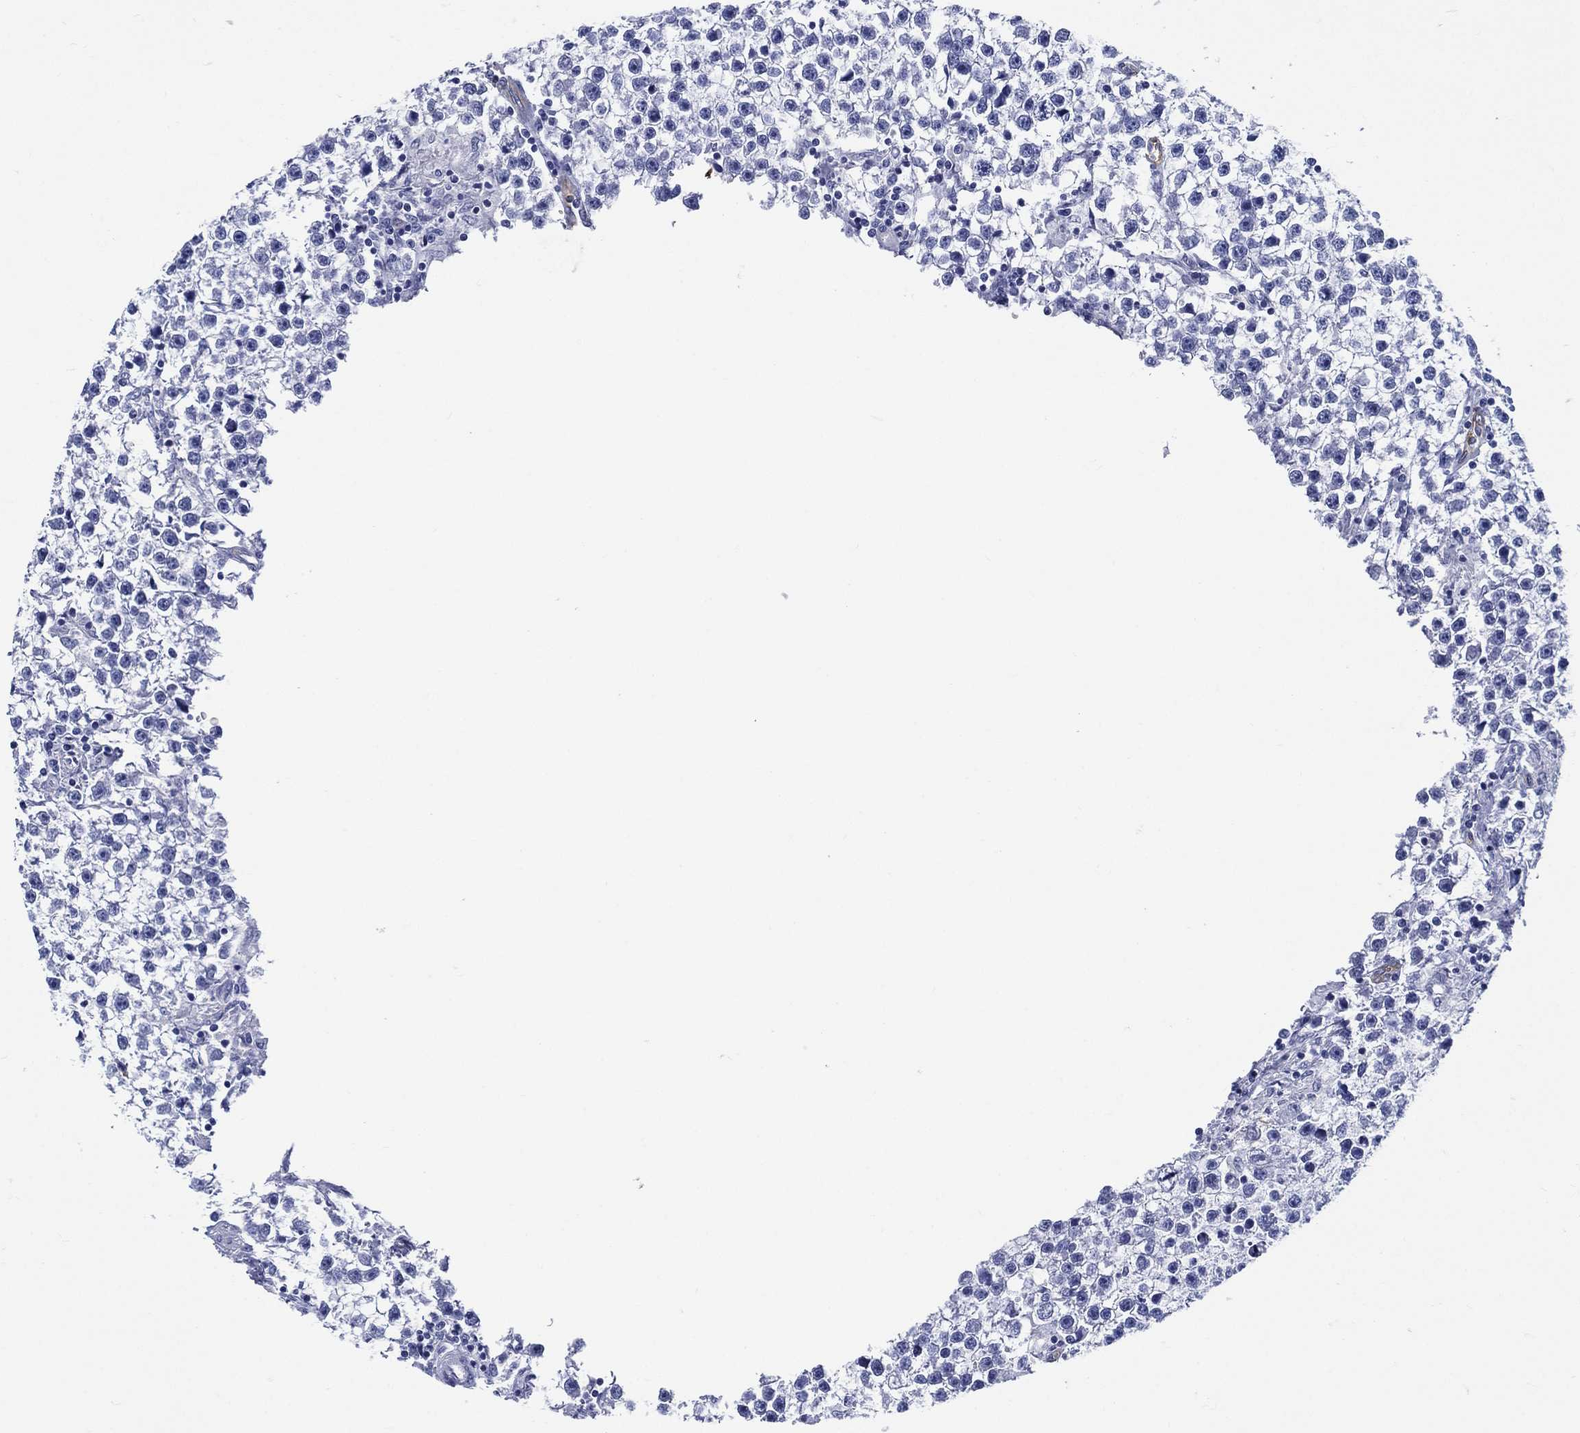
{"staining": {"intensity": "negative", "quantity": "none", "location": "none"}, "tissue": "testis cancer", "cell_type": "Tumor cells", "image_type": "cancer", "snomed": [{"axis": "morphology", "description": "Seminoma, NOS"}, {"axis": "topography", "description": "Testis"}], "caption": "Tumor cells show no significant staining in testis cancer (seminoma). (DAB (3,3'-diaminobenzidine) immunohistochemistry with hematoxylin counter stain).", "gene": "NEDD9", "patient": {"sex": "male", "age": 59}}